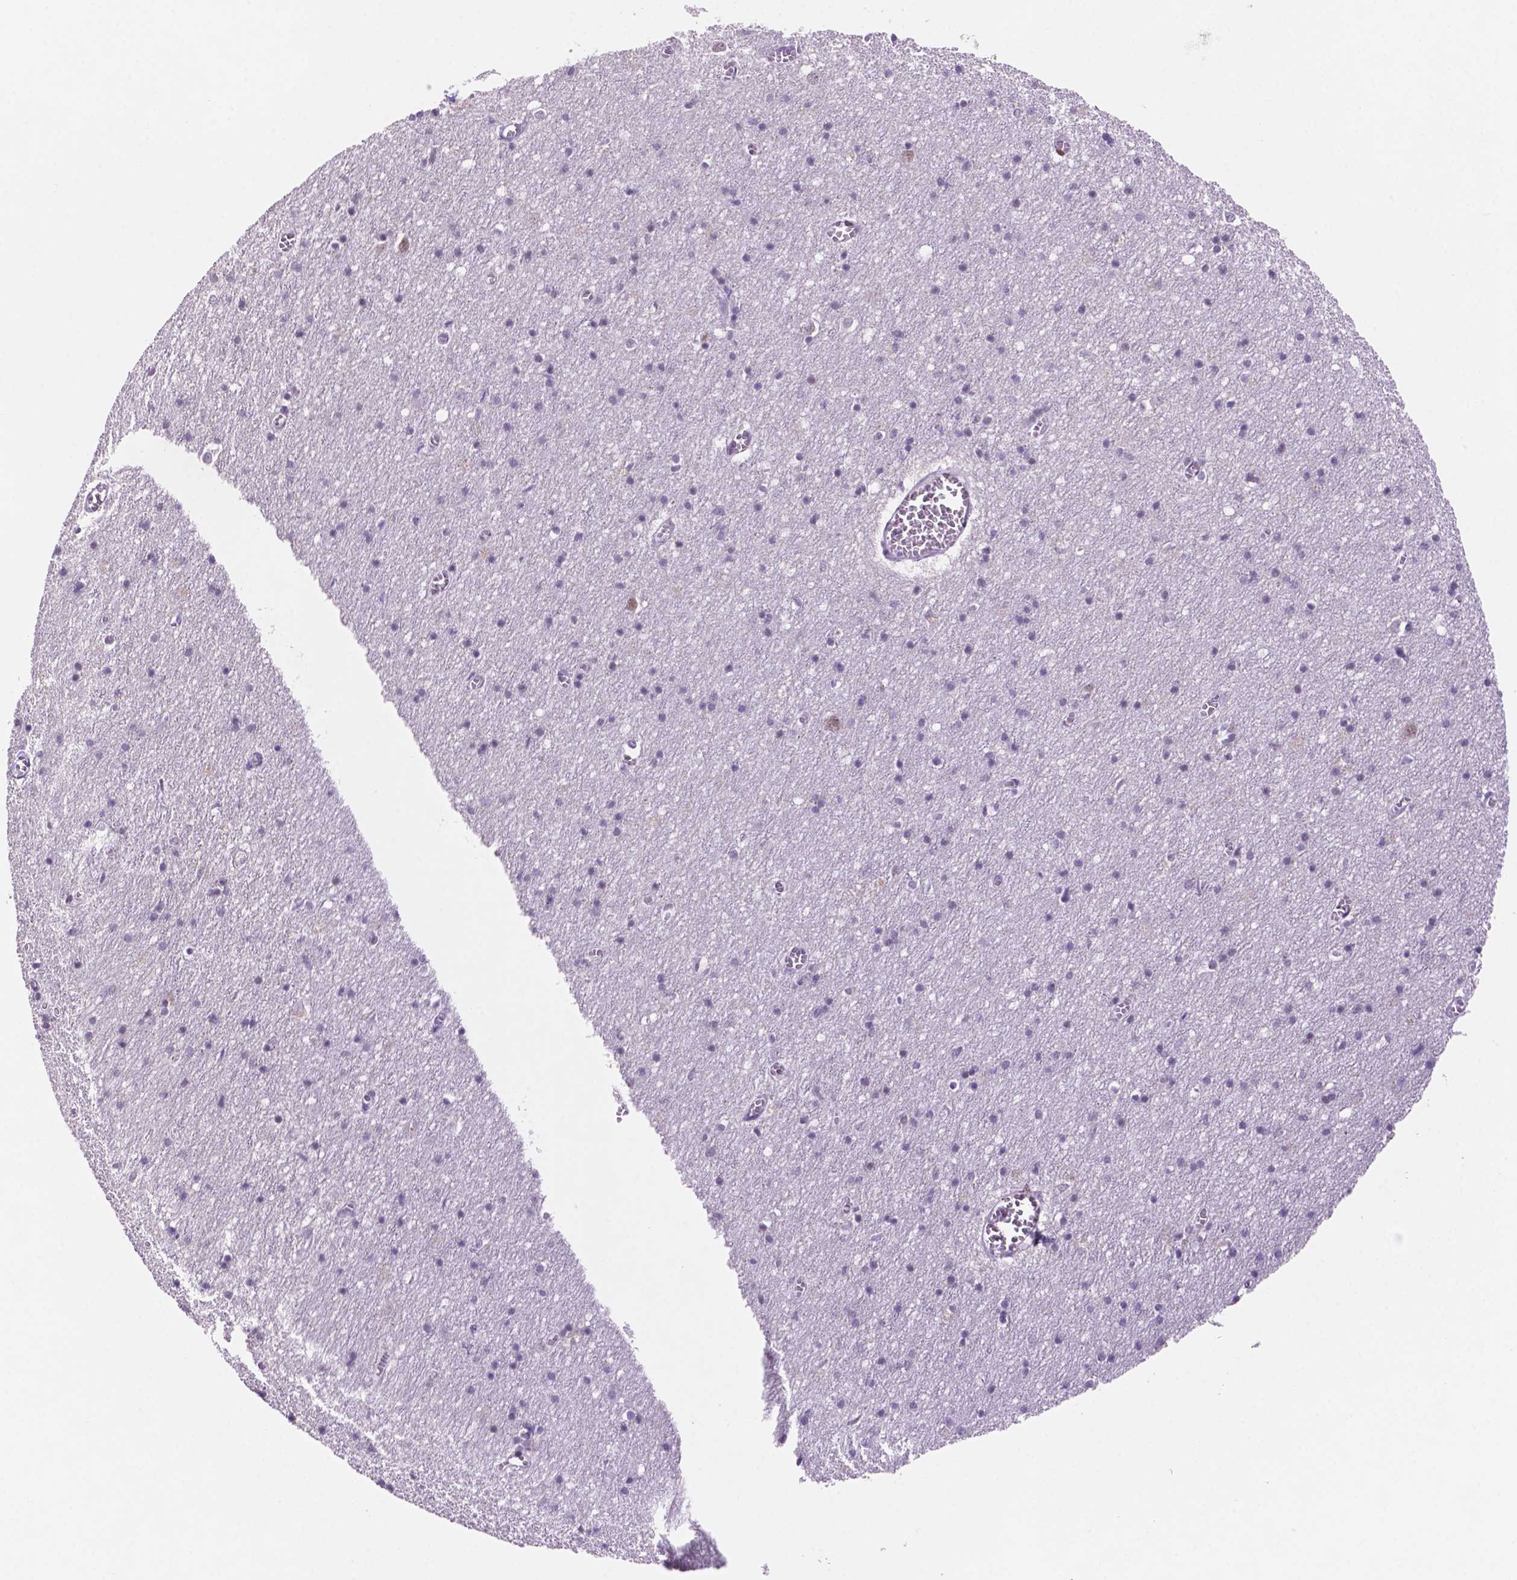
{"staining": {"intensity": "moderate", "quantity": "<25%", "location": "nuclear"}, "tissue": "cerebral cortex", "cell_type": "Endothelial cells", "image_type": "normal", "snomed": [{"axis": "morphology", "description": "Normal tissue, NOS"}, {"axis": "topography", "description": "Cerebral cortex"}], "caption": "Protein staining demonstrates moderate nuclear positivity in approximately <25% of endothelial cells in benign cerebral cortex. (DAB IHC, brown staining for protein, blue staining for nuclei).", "gene": "NCOR1", "patient": {"sex": "male", "age": 70}}